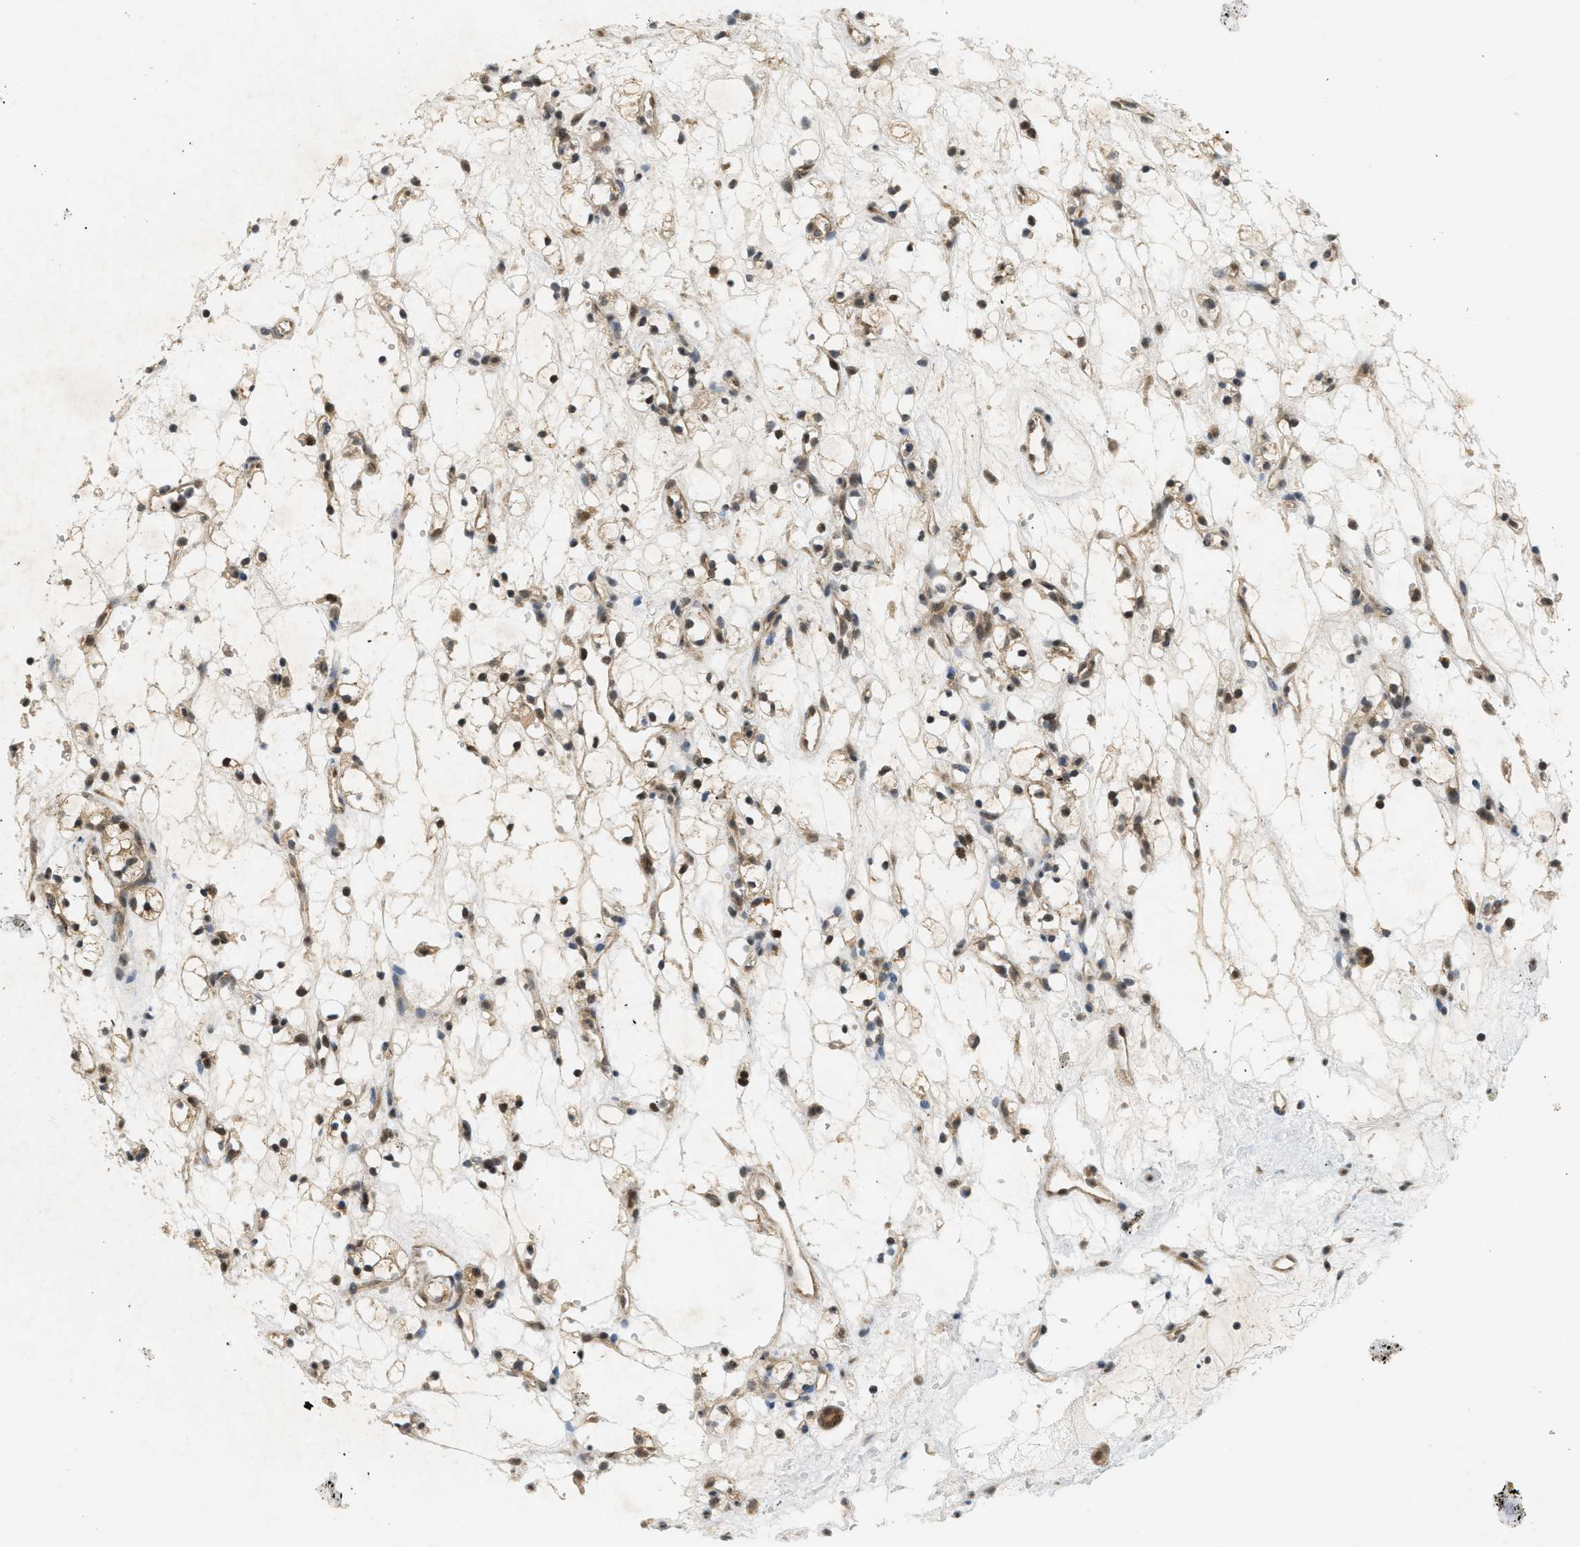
{"staining": {"intensity": "moderate", "quantity": "25%-75%", "location": "cytoplasmic/membranous,nuclear"}, "tissue": "renal cancer", "cell_type": "Tumor cells", "image_type": "cancer", "snomed": [{"axis": "morphology", "description": "Adenocarcinoma, NOS"}, {"axis": "topography", "description": "Kidney"}], "caption": "Adenocarcinoma (renal) stained with immunohistochemistry (IHC) reveals moderate cytoplasmic/membranous and nuclear staining in about 25%-75% of tumor cells.", "gene": "PRKD1", "patient": {"sex": "female", "age": 60}}